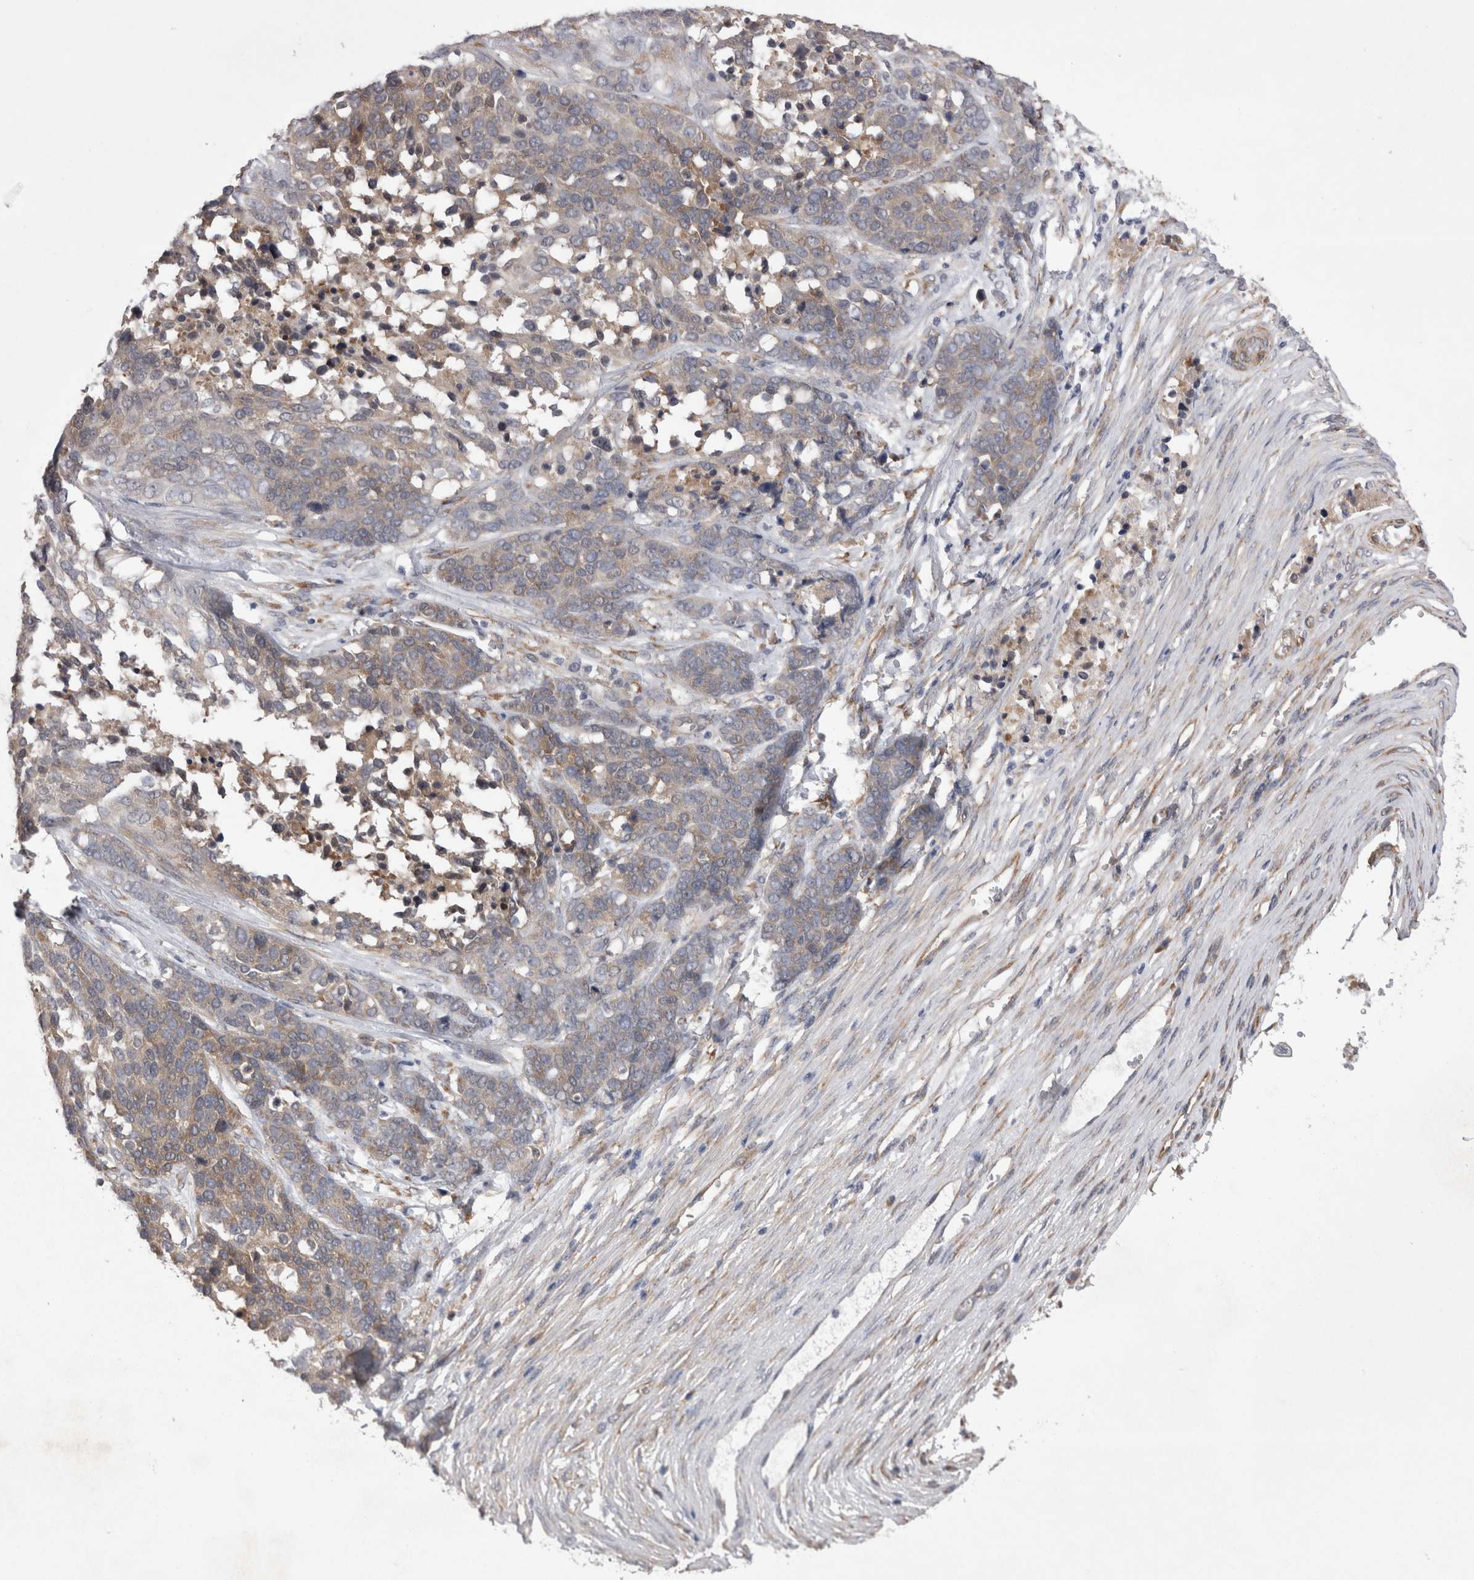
{"staining": {"intensity": "weak", "quantity": "25%-75%", "location": "cytoplasmic/membranous"}, "tissue": "ovarian cancer", "cell_type": "Tumor cells", "image_type": "cancer", "snomed": [{"axis": "morphology", "description": "Cystadenocarcinoma, serous, NOS"}, {"axis": "topography", "description": "Ovary"}], "caption": "Immunohistochemistry histopathology image of ovarian cancer (serous cystadenocarcinoma) stained for a protein (brown), which demonstrates low levels of weak cytoplasmic/membranous positivity in approximately 25%-75% of tumor cells.", "gene": "DDX6", "patient": {"sex": "female", "age": 44}}